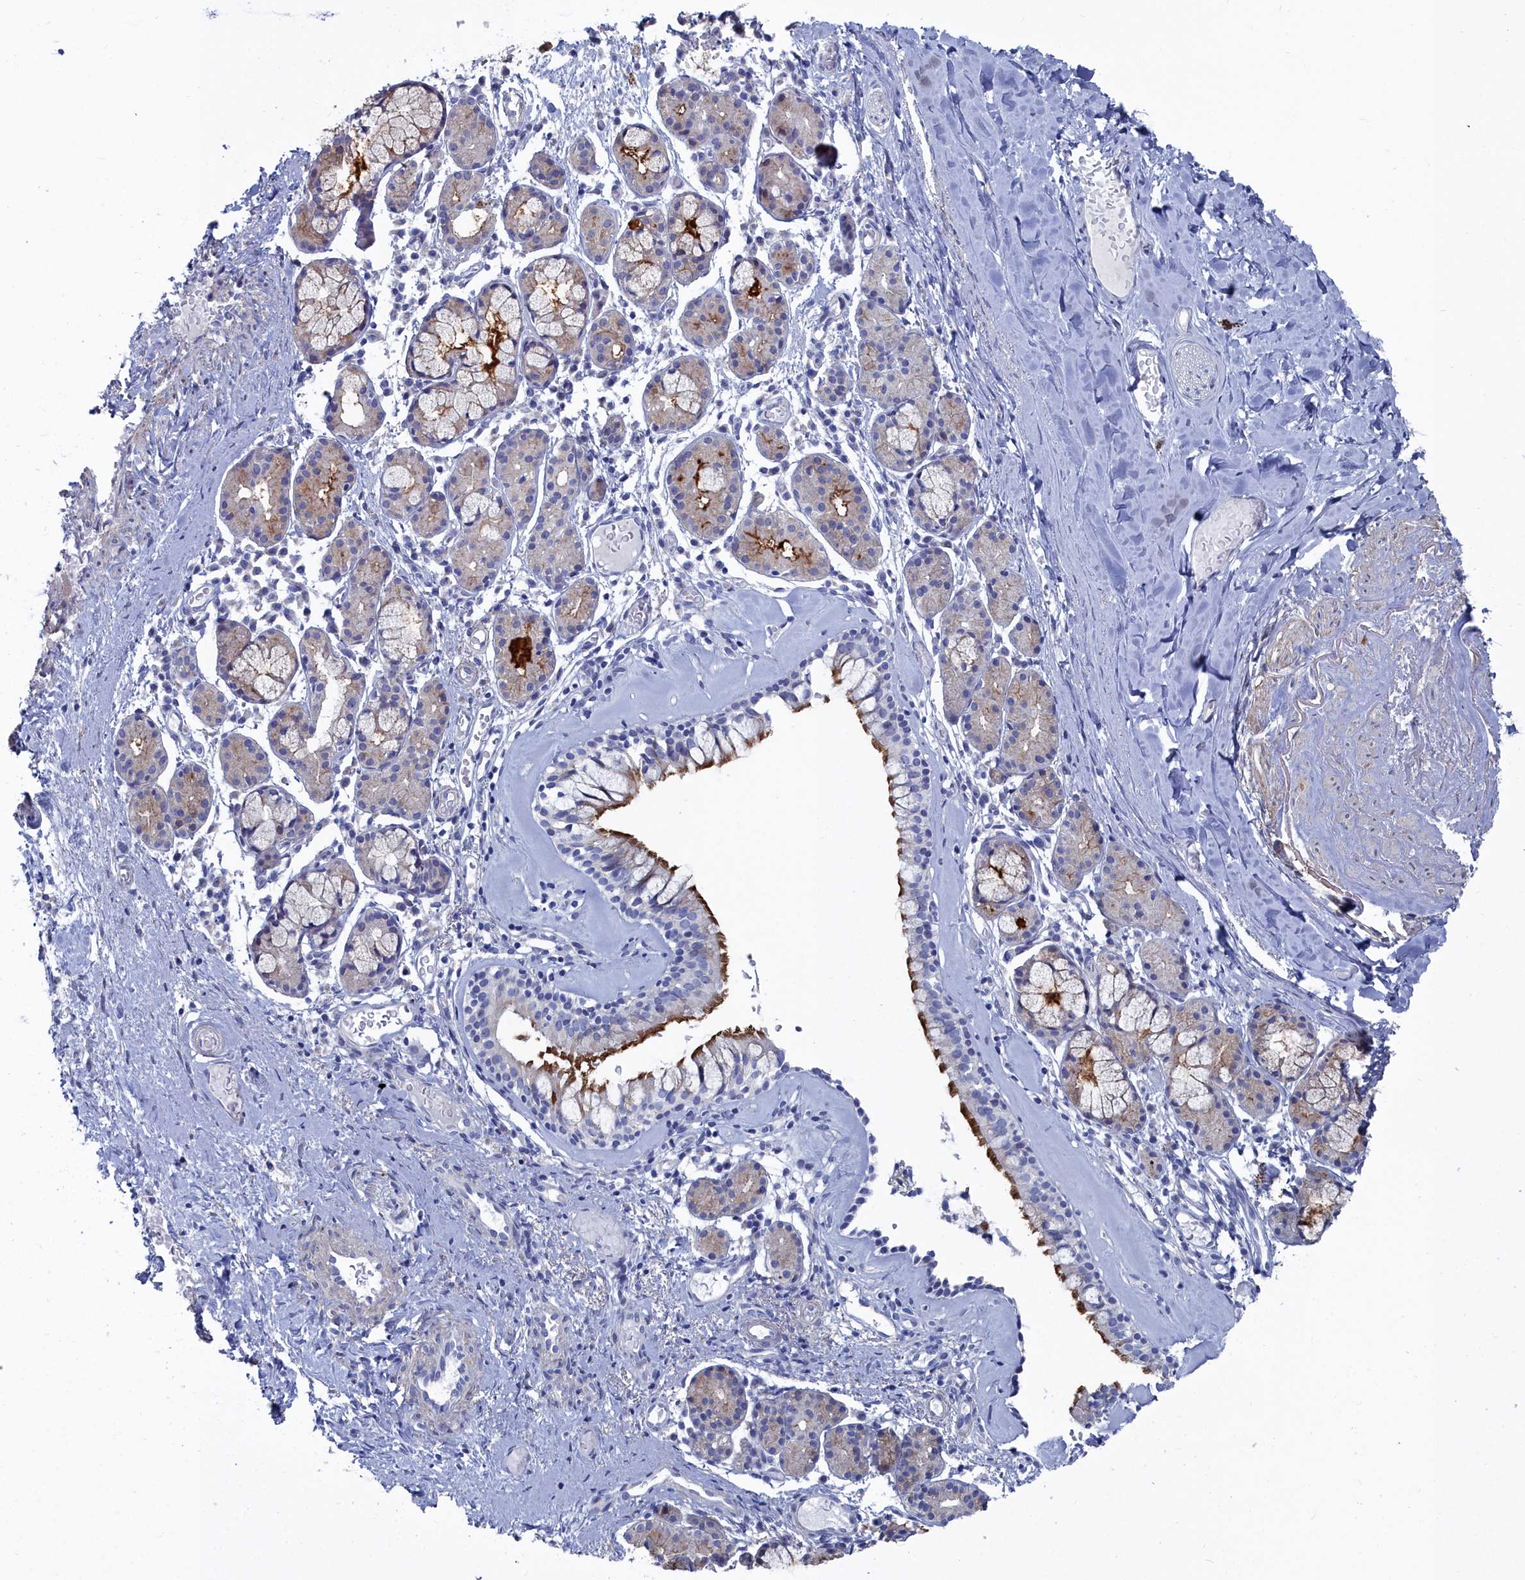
{"staining": {"intensity": "strong", "quantity": "25%-75%", "location": "cytoplasmic/membranous"}, "tissue": "nasopharynx", "cell_type": "Respiratory epithelial cells", "image_type": "normal", "snomed": [{"axis": "morphology", "description": "Normal tissue, NOS"}, {"axis": "topography", "description": "Nasopharynx"}], "caption": "The histopathology image demonstrates immunohistochemical staining of benign nasopharynx. There is strong cytoplasmic/membranous staining is present in approximately 25%-75% of respiratory epithelial cells. (DAB (3,3'-diaminobenzidine) = brown stain, brightfield microscopy at high magnification).", "gene": "SHISAL2A", "patient": {"sex": "male", "age": 82}}